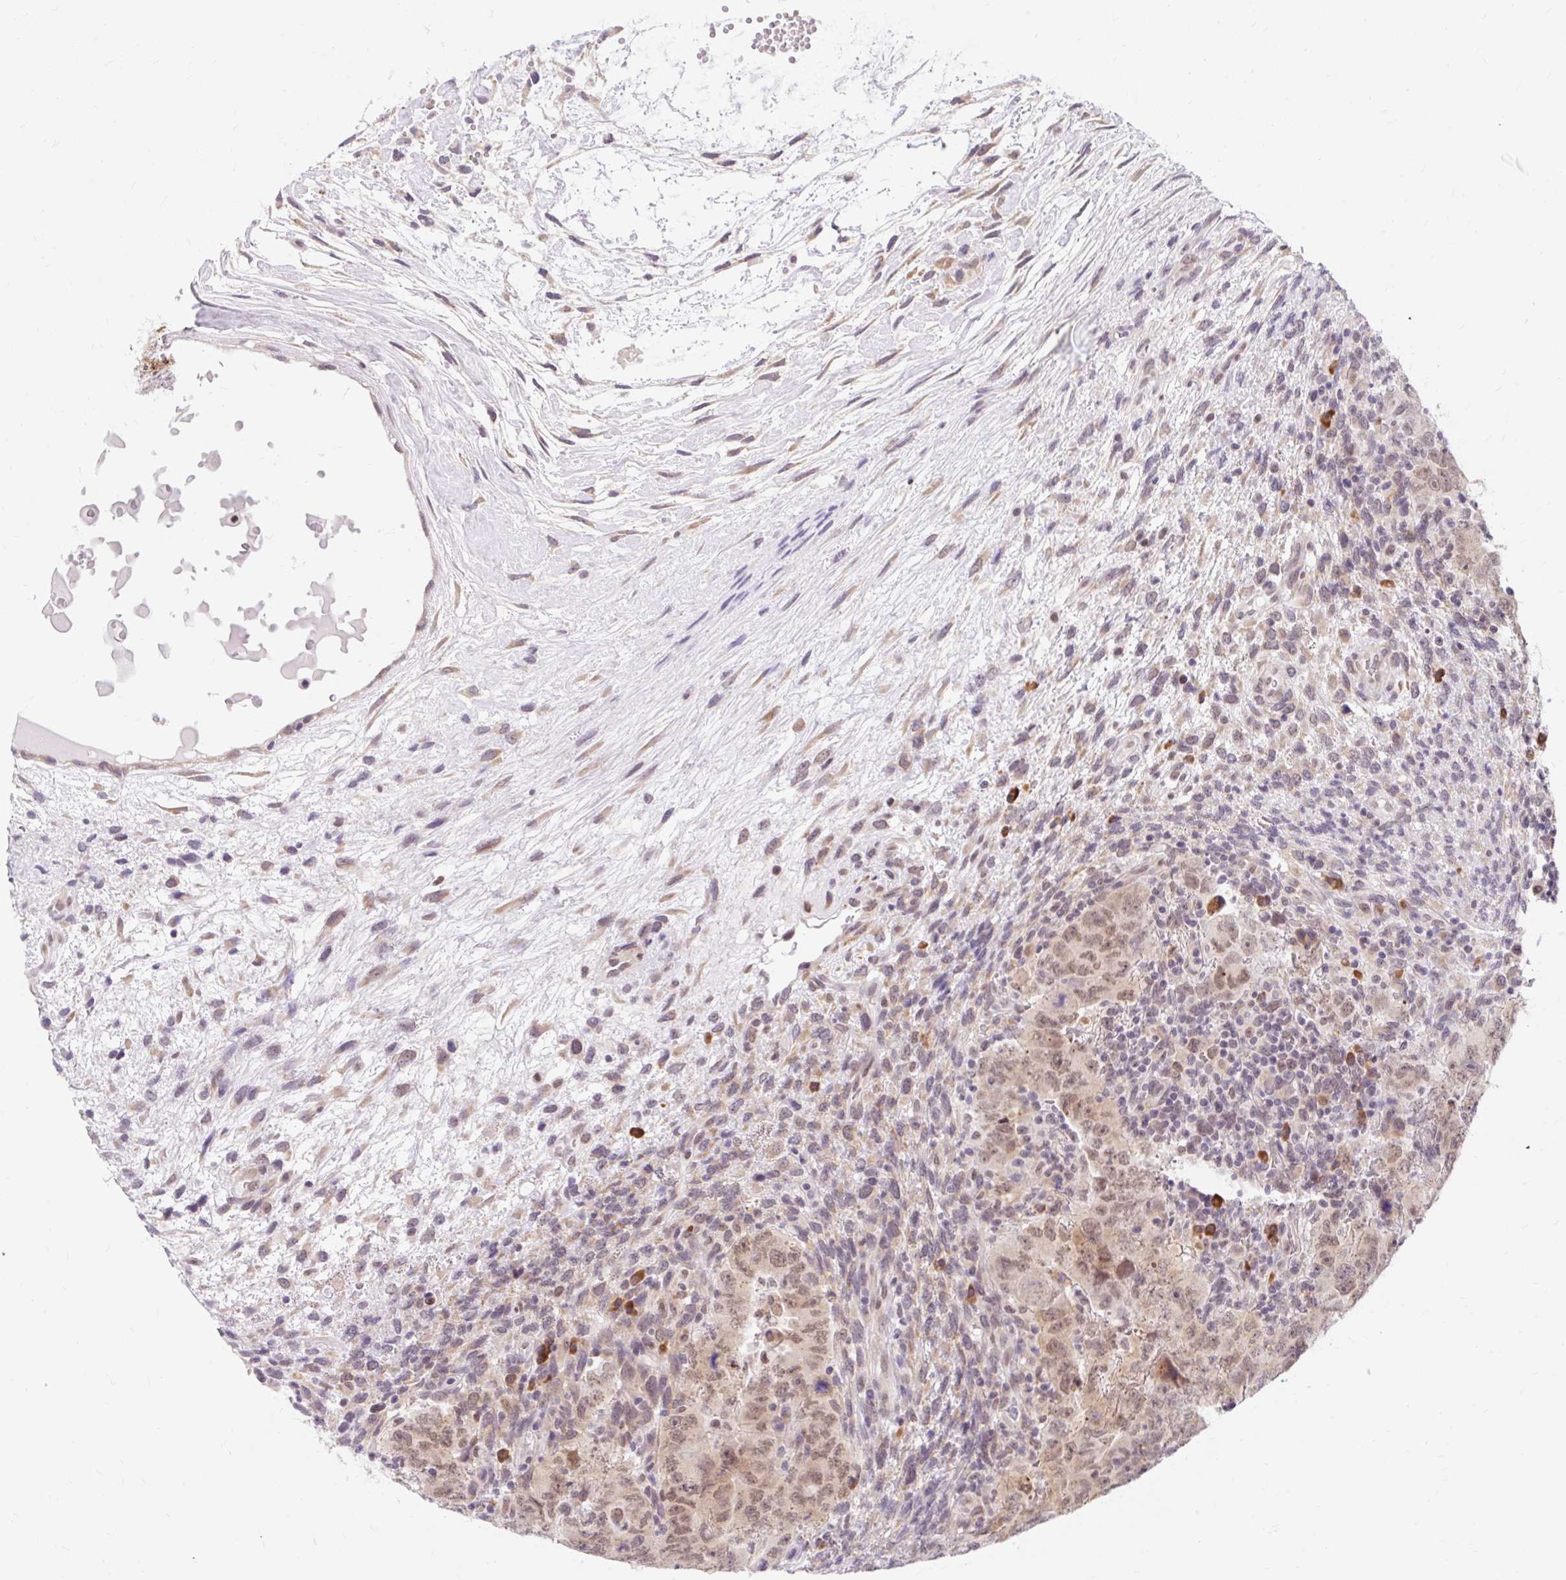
{"staining": {"intensity": "moderate", "quantity": ">75%", "location": "cytoplasmic/membranous"}, "tissue": "testis cancer", "cell_type": "Tumor cells", "image_type": "cancer", "snomed": [{"axis": "morphology", "description": "Carcinoma, Embryonal, NOS"}, {"axis": "topography", "description": "Testis"}], "caption": "DAB immunohistochemical staining of testis cancer (embryonal carcinoma) demonstrates moderate cytoplasmic/membranous protein expression in about >75% of tumor cells.", "gene": "SRSF10", "patient": {"sex": "male", "age": 24}}